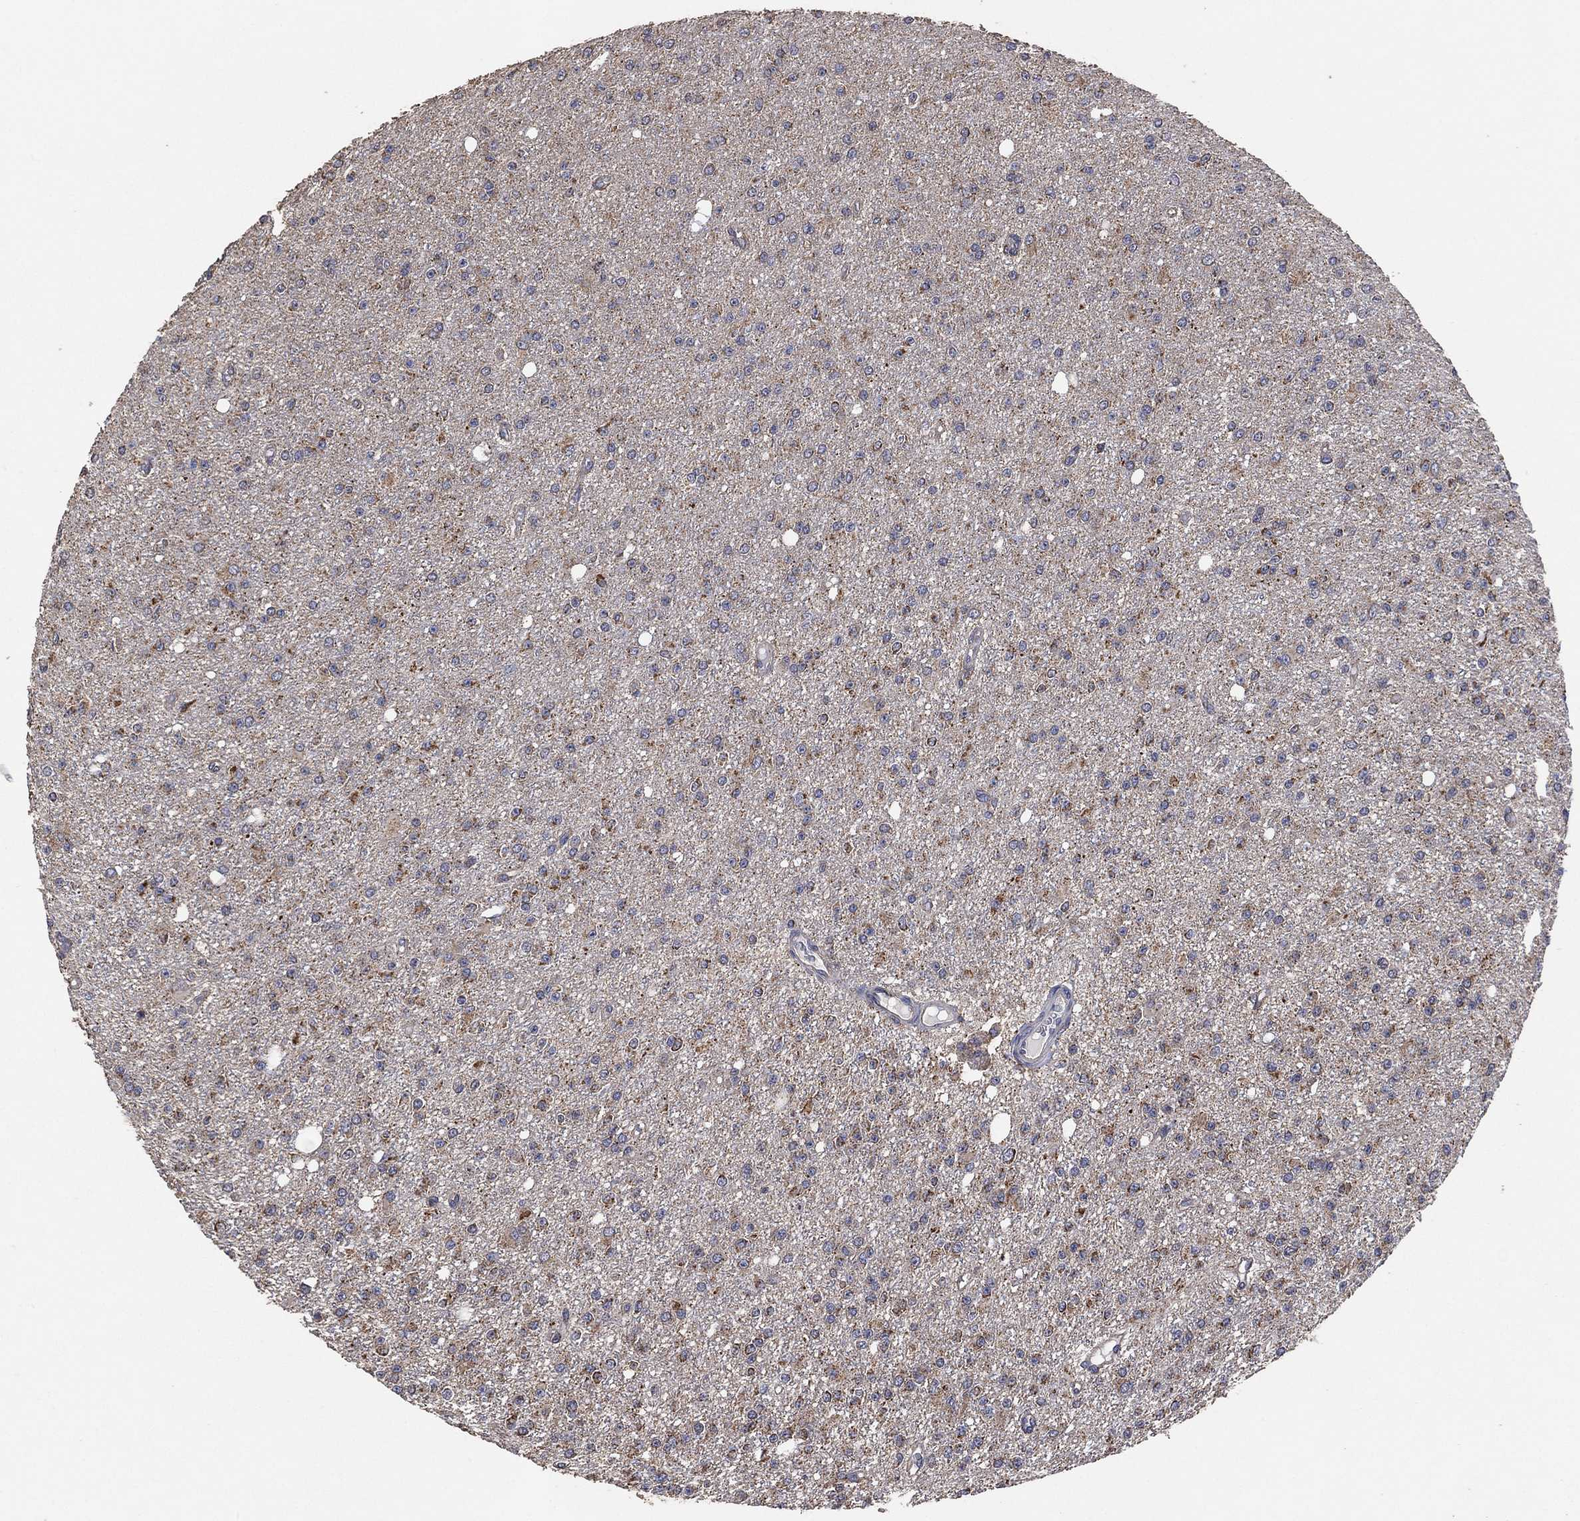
{"staining": {"intensity": "moderate", "quantity": "<25%", "location": "cytoplasmic/membranous"}, "tissue": "glioma", "cell_type": "Tumor cells", "image_type": "cancer", "snomed": [{"axis": "morphology", "description": "Glioma, malignant, Low grade"}, {"axis": "topography", "description": "Brain"}], "caption": "Tumor cells exhibit moderate cytoplasmic/membranous positivity in approximately <25% of cells in malignant glioma (low-grade).", "gene": "LIMD1", "patient": {"sex": "female", "age": 45}}